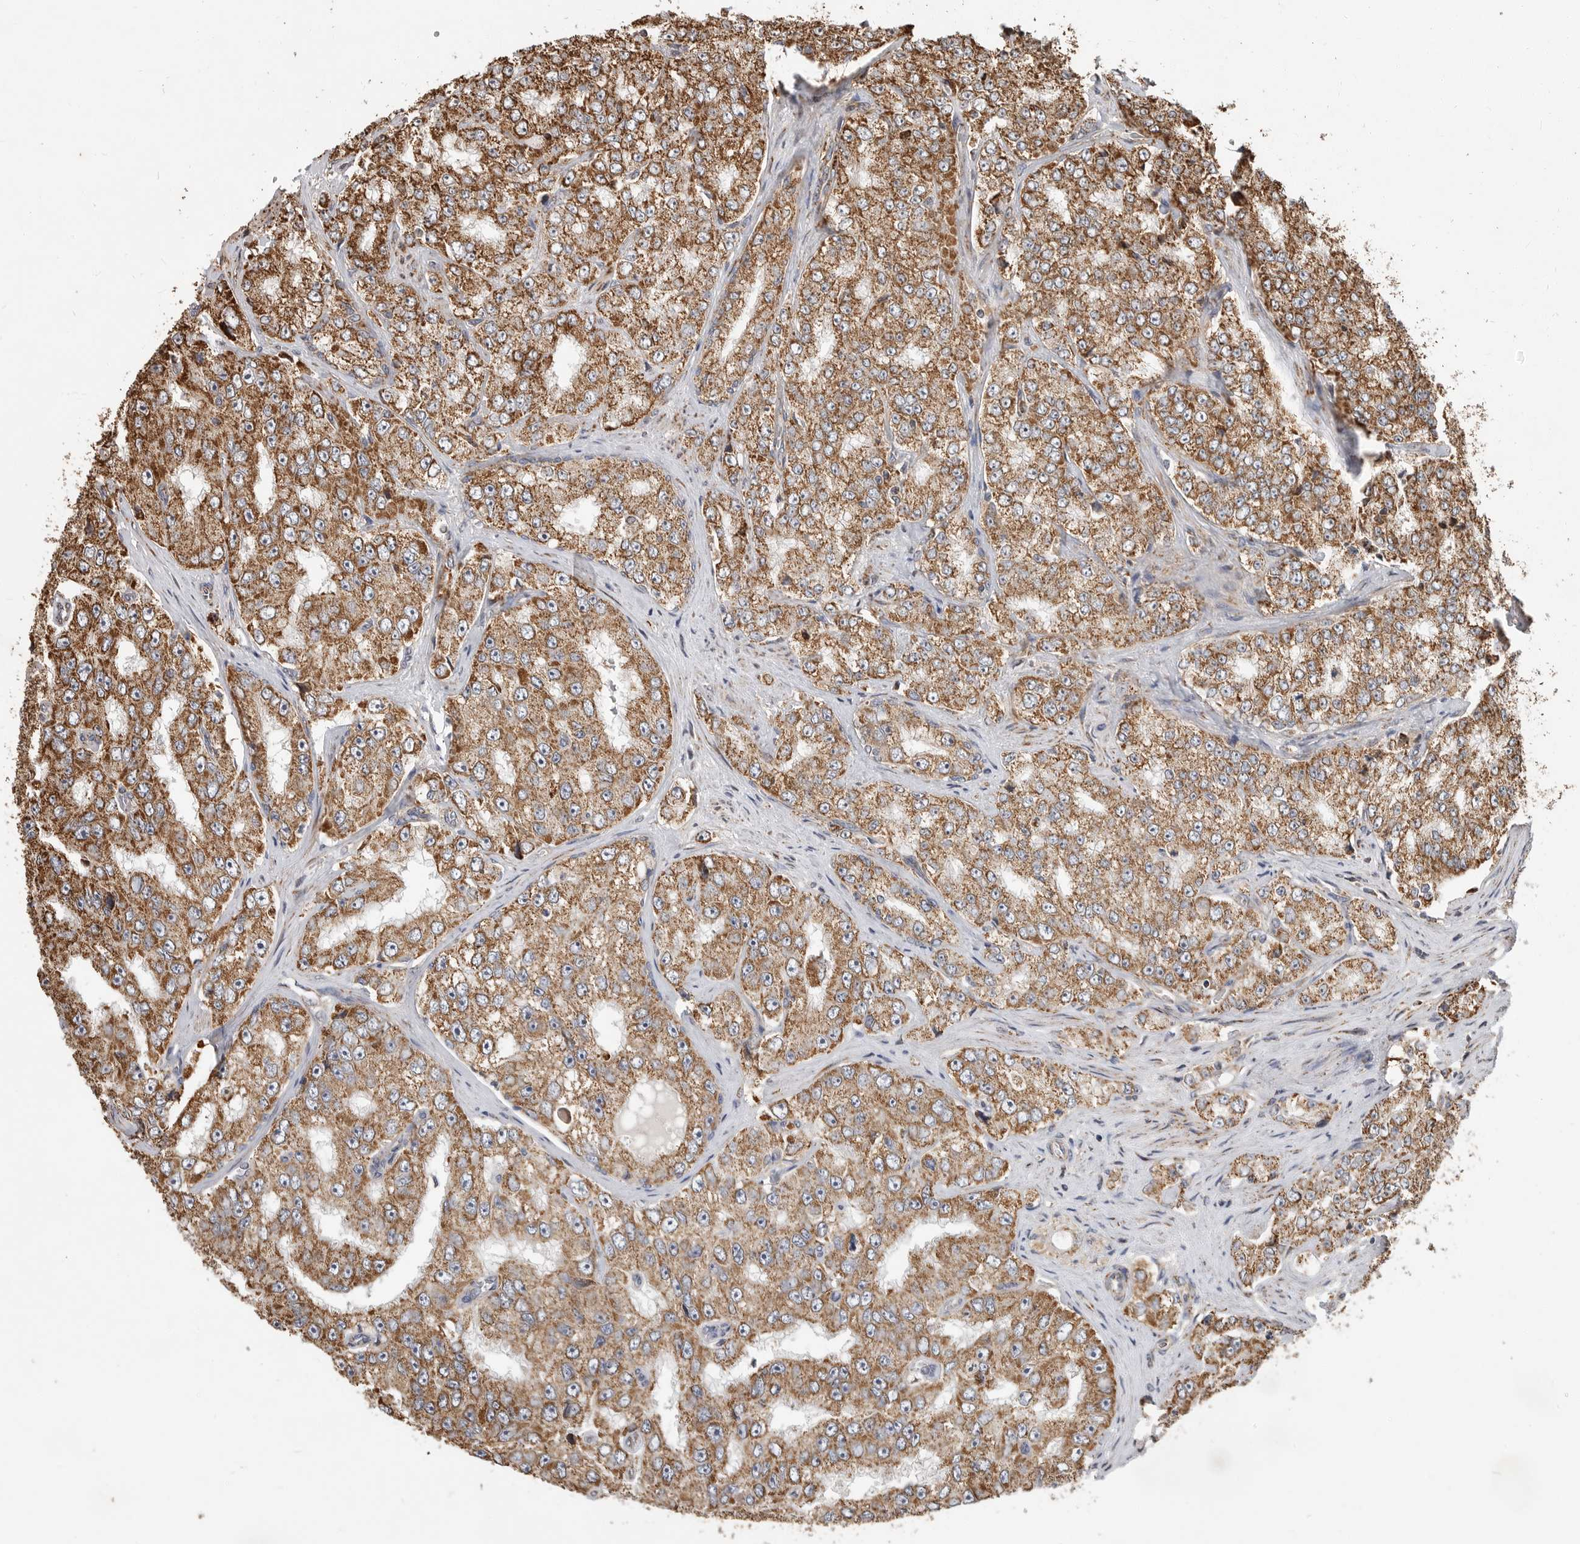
{"staining": {"intensity": "moderate", "quantity": ">75%", "location": "cytoplasmic/membranous"}, "tissue": "prostate cancer", "cell_type": "Tumor cells", "image_type": "cancer", "snomed": [{"axis": "morphology", "description": "Adenocarcinoma, High grade"}, {"axis": "topography", "description": "Prostate"}], "caption": "Tumor cells reveal medium levels of moderate cytoplasmic/membranous positivity in about >75% of cells in prostate cancer (adenocarcinoma (high-grade)). The staining is performed using DAB brown chromogen to label protein expression. The nuclei are counter-stained blue using hematoxylin.", "gene": "GCNT2", "patient": {"sex": "male", "age": 58}}